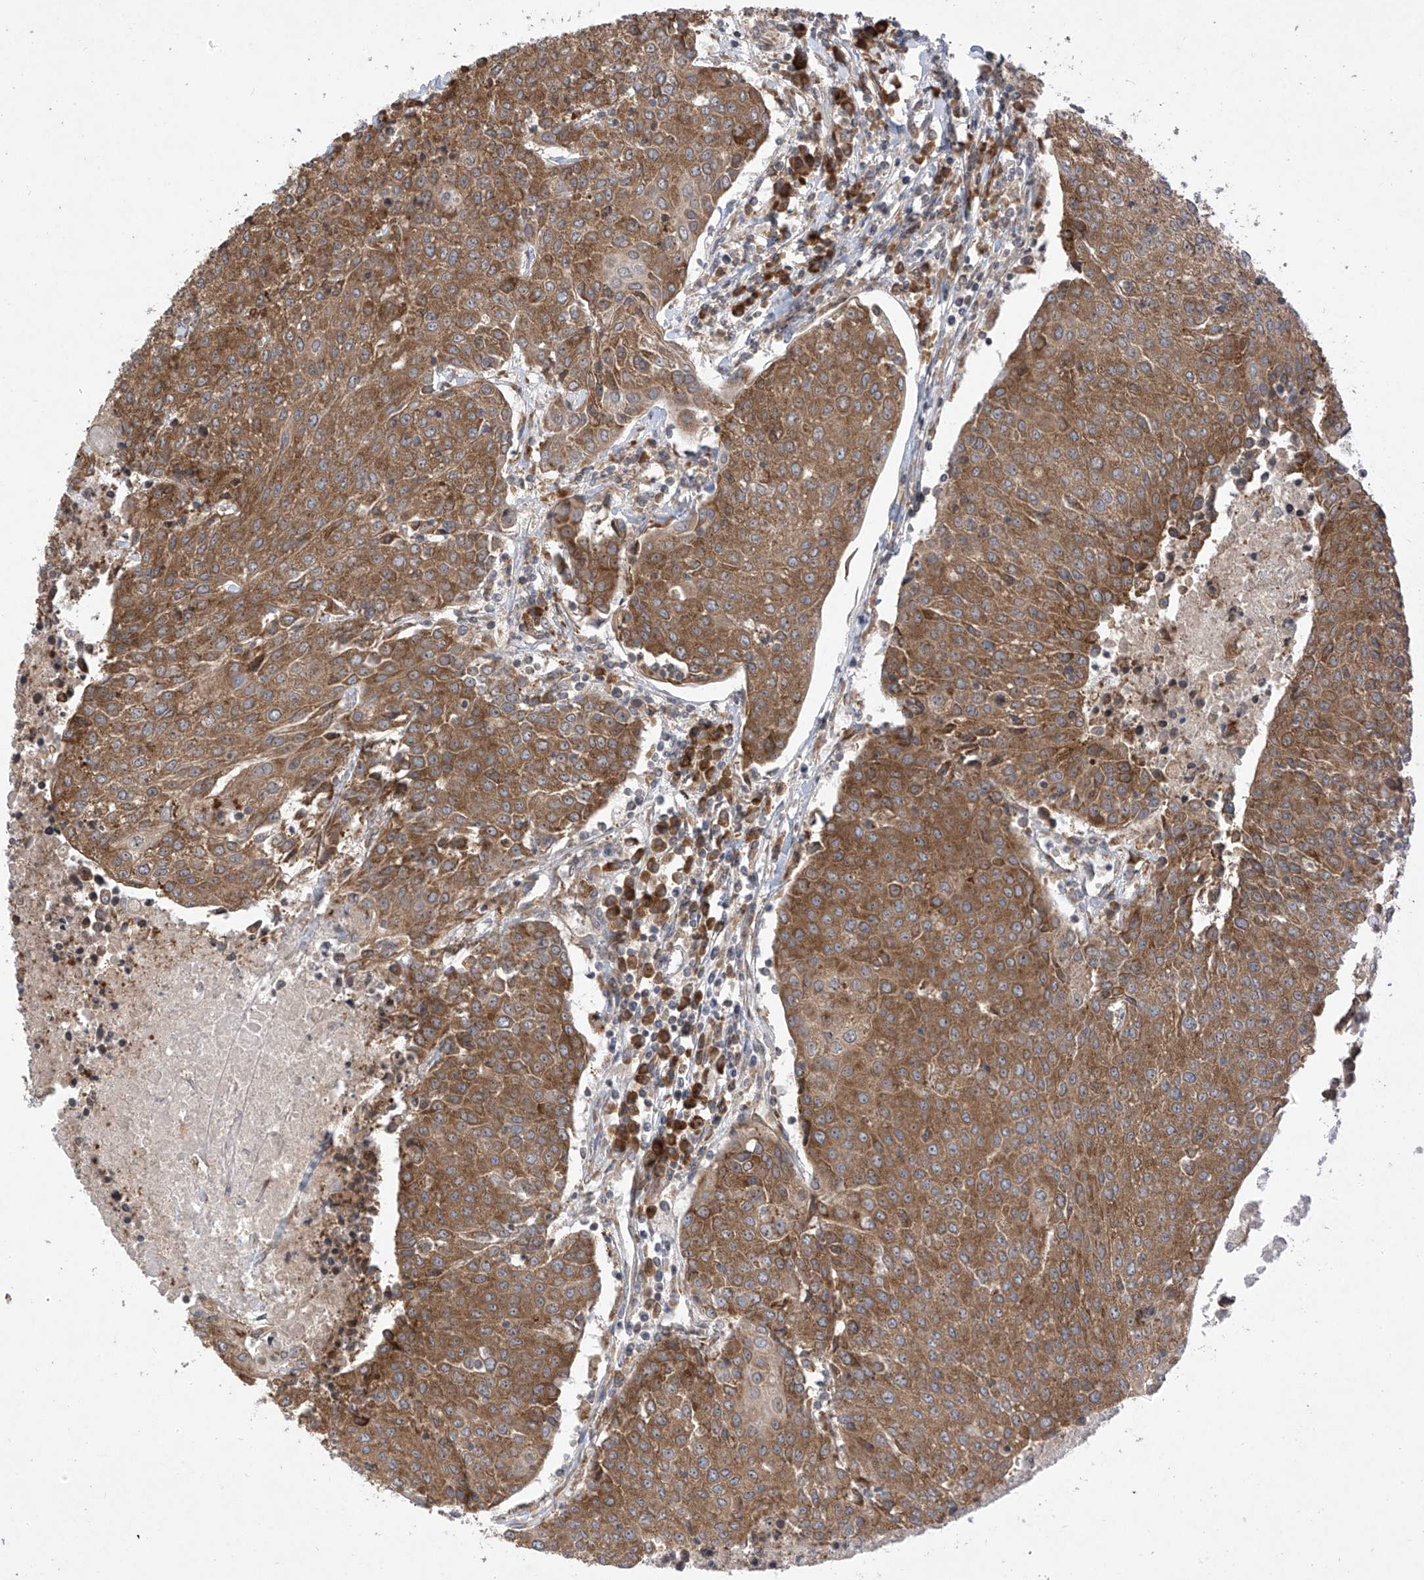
{"staining": {"intensity": "moderate", "quantity": ">75%", "location": "cytoplasmic/membranous"}, "tissue": "urothelial cancer", "cell_type": "Tumor cells", "image_type": "cancer", "snomed": [{"axis": "morphology", "description": "Urothelial carcinoma, High grade"}, {"axis": "topography", "description": "Urinary bladder"}], "caption": "Tumor cells reveal moderate cytoplasmic/membranous staining in about >75% of cells in urothelial cancer.", "gene": "RPL34", "patient": {"sex": "female", "age": 85}}